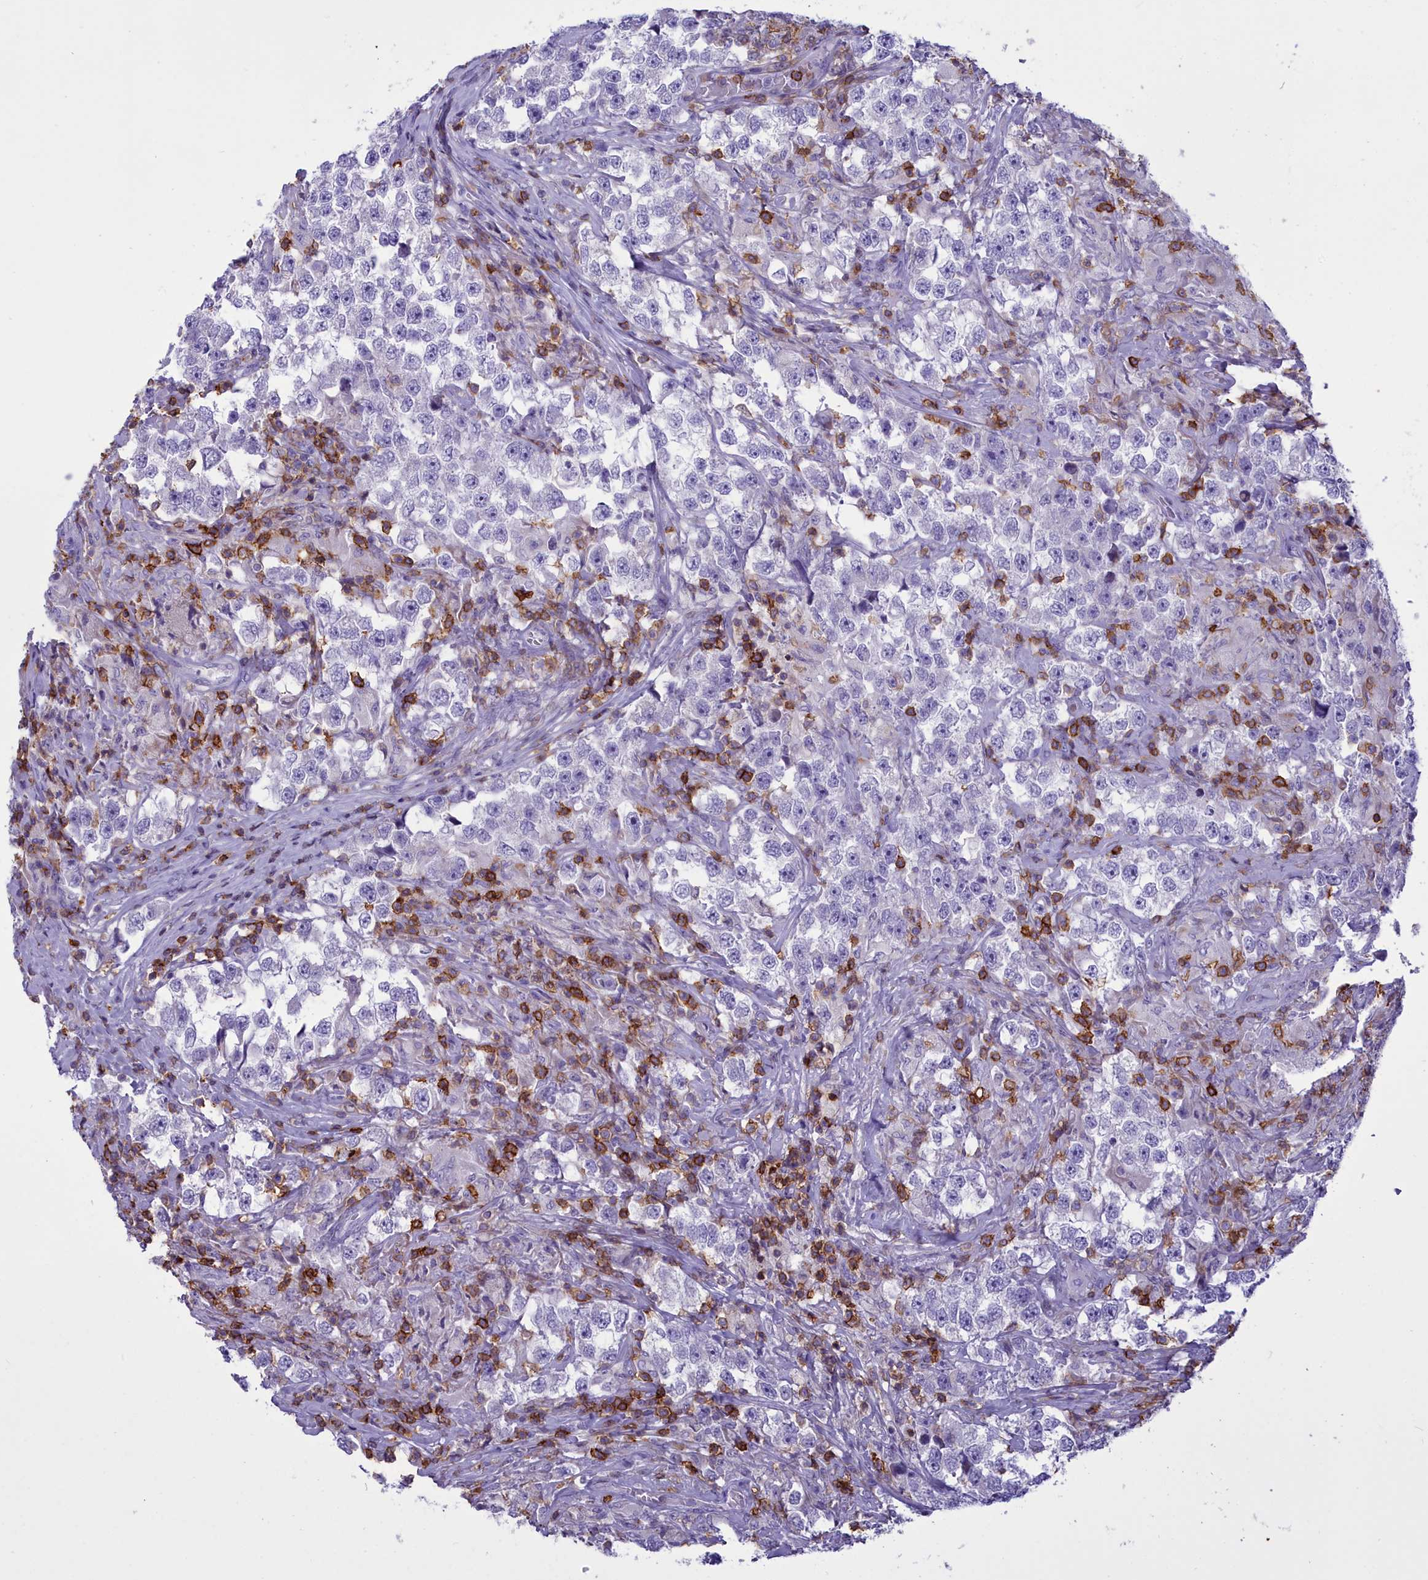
{"staining": {"intensity": "negative", "quantity": "none", "location": "none"}, "tissue": "testis cancer", "cell_type": "Tumor cells", "image_type": "cancer", "snomed": [{"axis": "morphology", "description": "Seminoma, NOS"}, {"axis": "topography", "description": "Testis"}], "caption": "The image displays no significant positivity in tumor cells of testis cancer (seminoma). The staining is performed using DAB brown chromogen with nuclei counter-stained in using hematoxylin.", "gene": "CD5", "patient": {"sex": "male", "age": 46}}